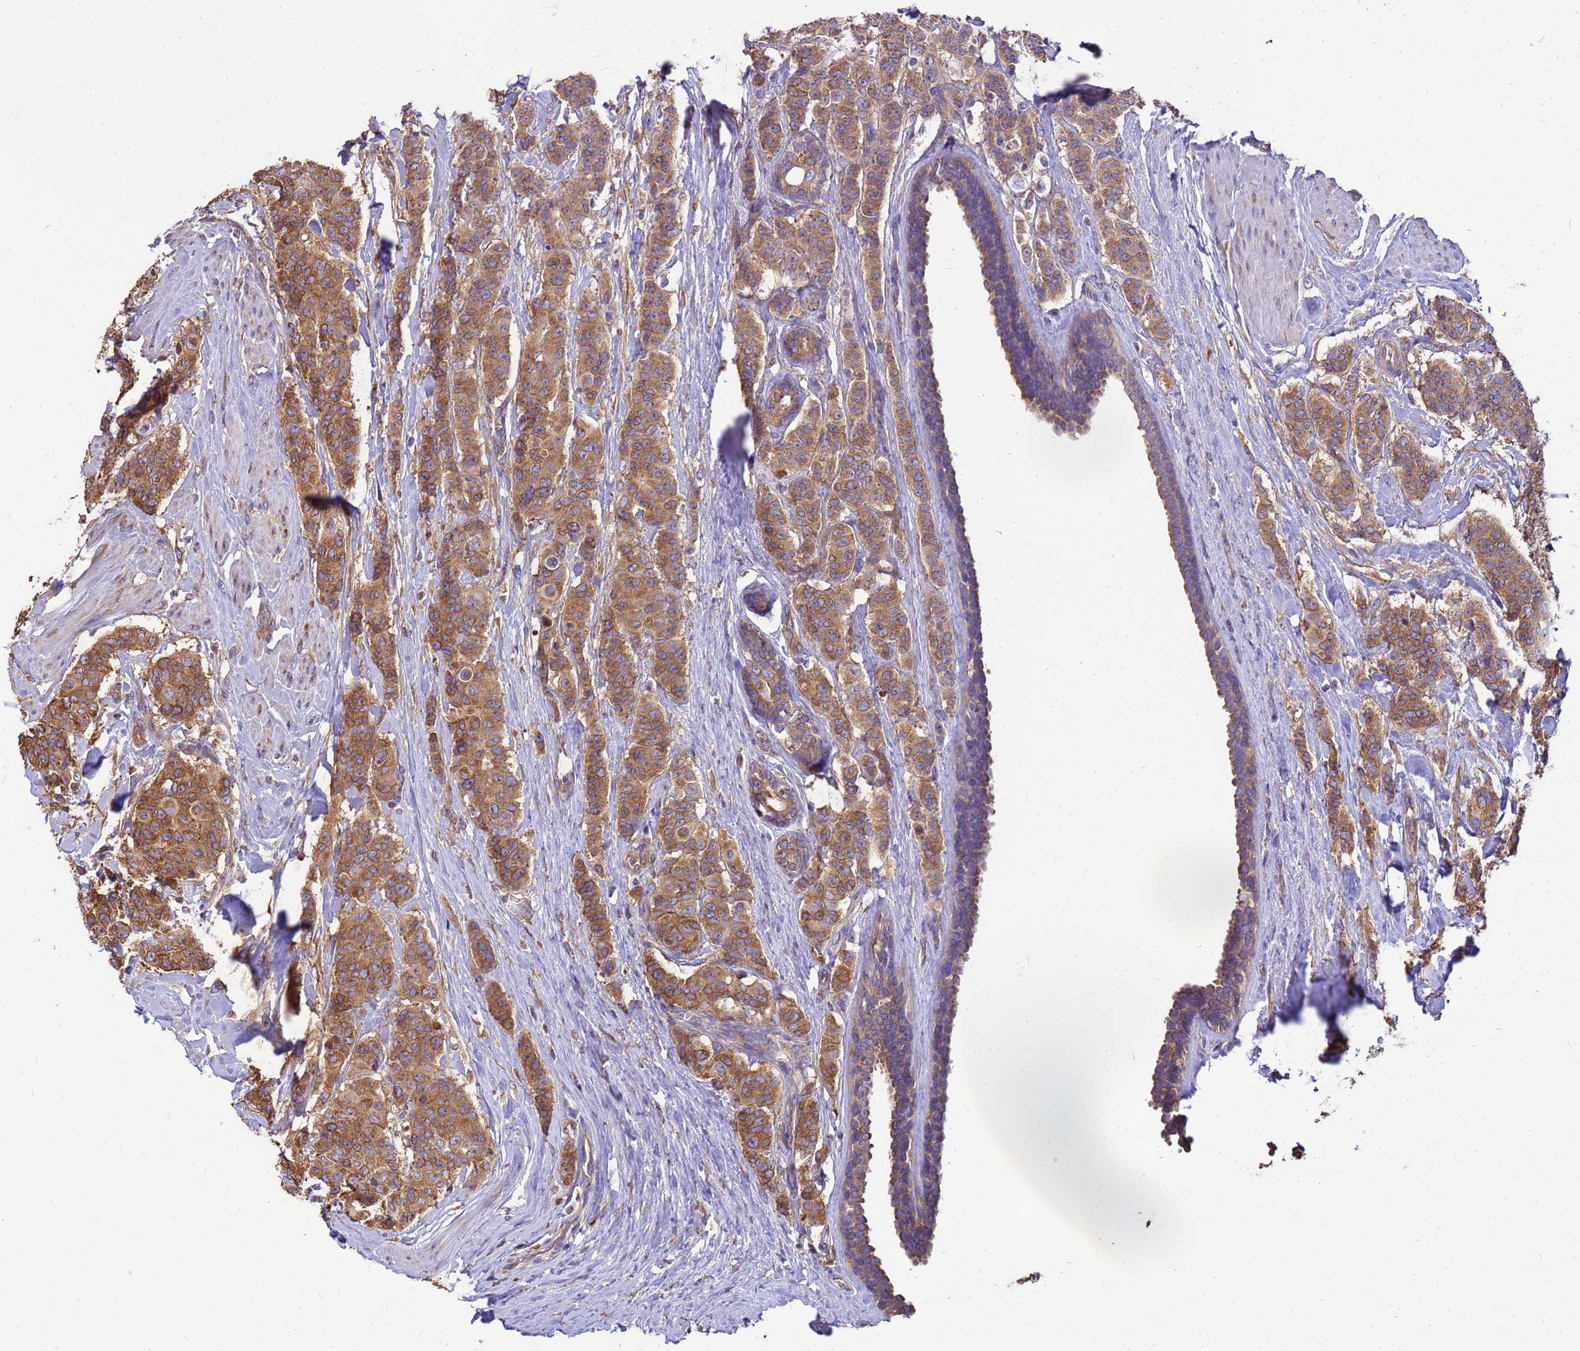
{"staining": {"intensity": "moderate", "quantity": ">75%", "location": "cytoplasmic/membranous"}, "tissue": "breast cancer", "cell_type": "Tumor cells", "image_type": "cancer", "snomed": [{"axis": "morphology", "description": "Duct carcinoma"}, {"axis": "topography", "description": "Breast"}], "caption": "Immunohistochemical staining of human breast cancer (infiltrating ductal carcinoma) demonstrates moderate cytoplasmic/membranous protein expression in about >75% of tumor cells.", "gene": "TUBB1", "patient": {"sex": "female", "age": 40}}